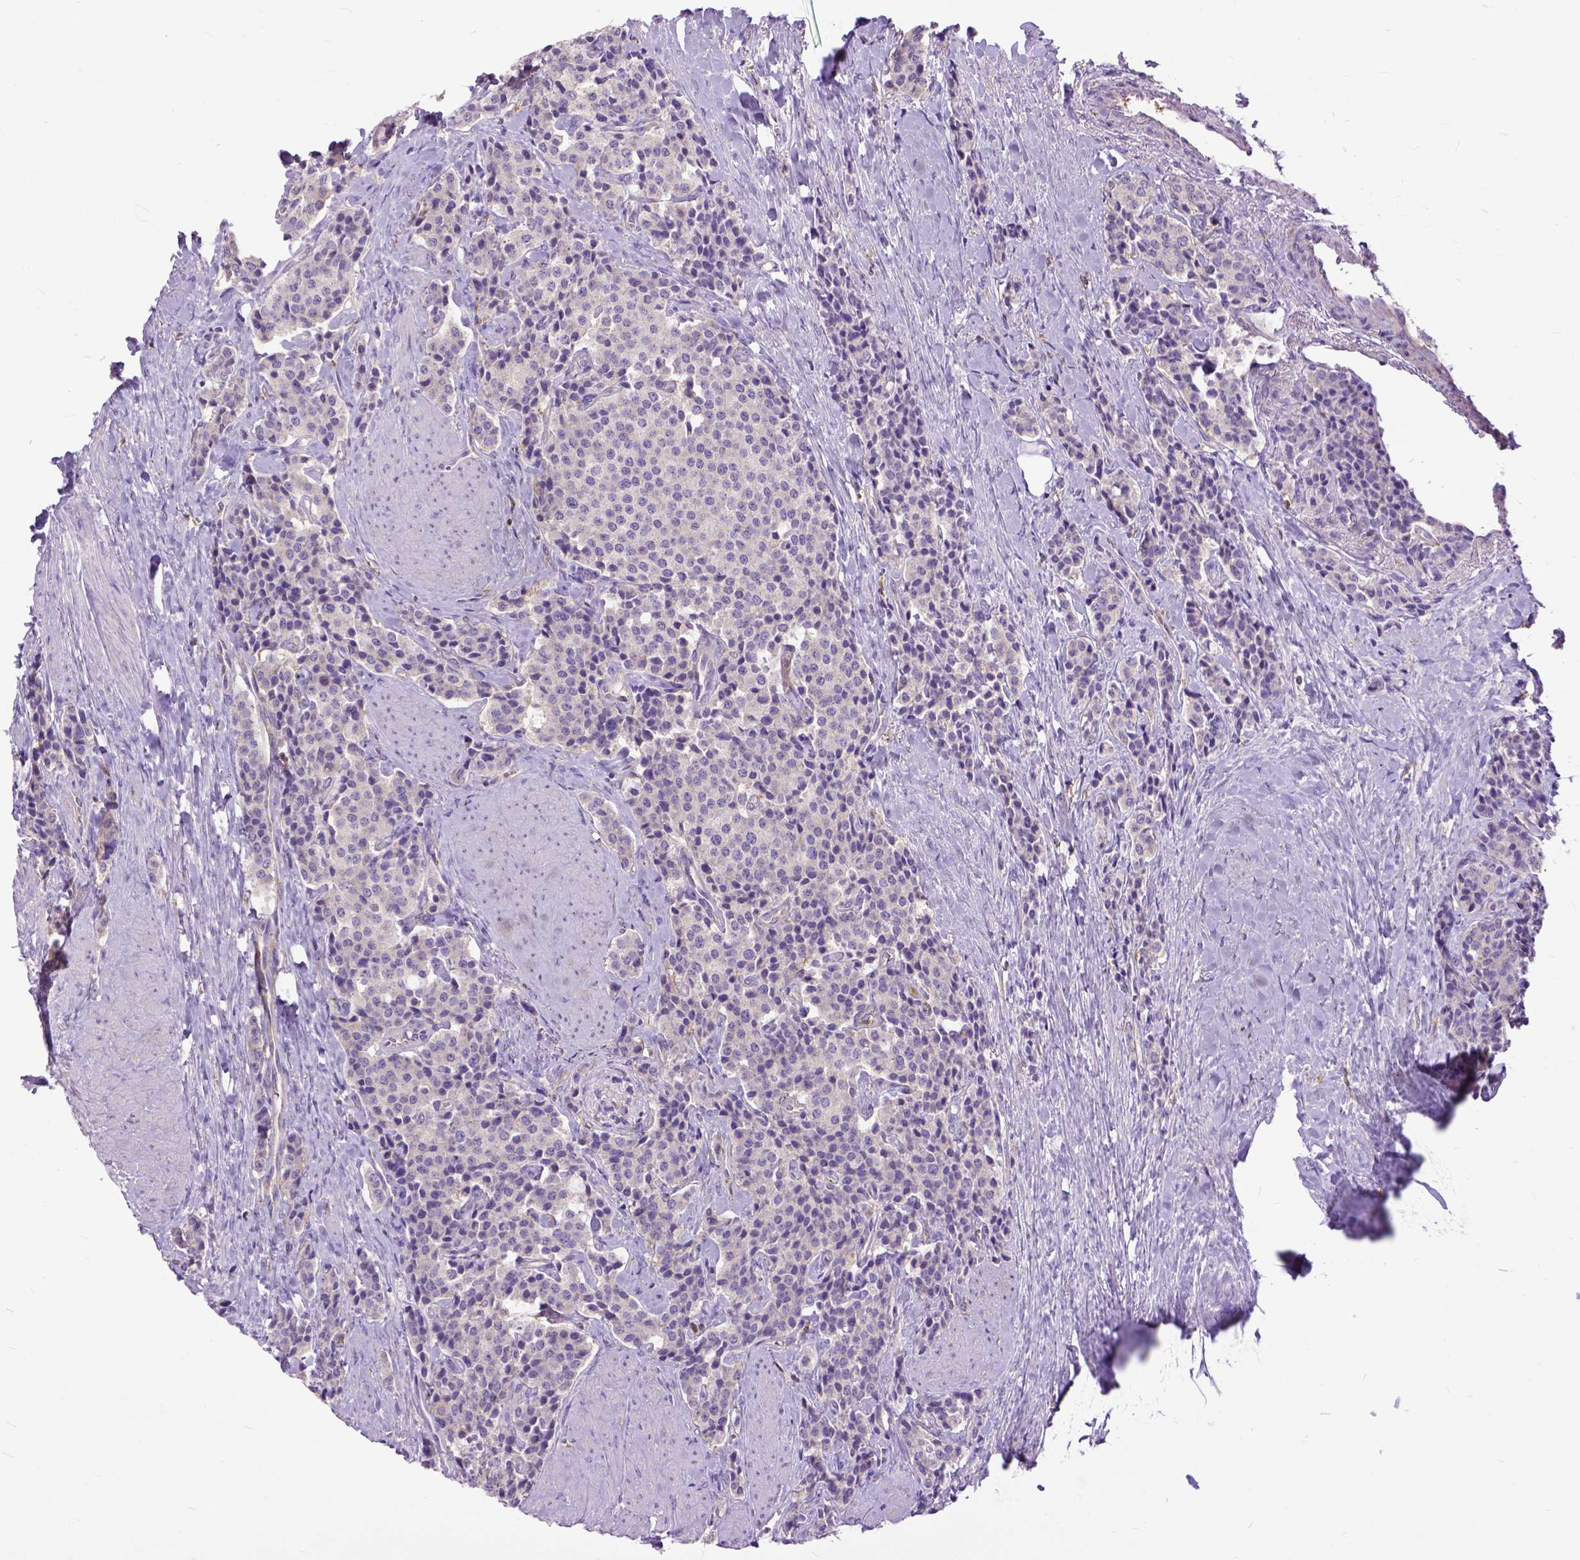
{"staining": {"intensity": "weak", "quantity": "<25%", "location": "cytoplasmic/membranous"}, "tissue": "carcinoid", "cell_type": "Tumor cells", "image_type": "cancer", "snomed": [{"axis": "morphology", "description": "Carcinoid, malignant, NOS"}, {"axis": "topography", "description": "Small intestine"}], "caption": "The immunohistochemistry (IHC) micrograph has no significant expression in tumor cells of carcinoid tissue.", "gene": "NAMPT", "patient": {"sex": "female", "age": 58}}